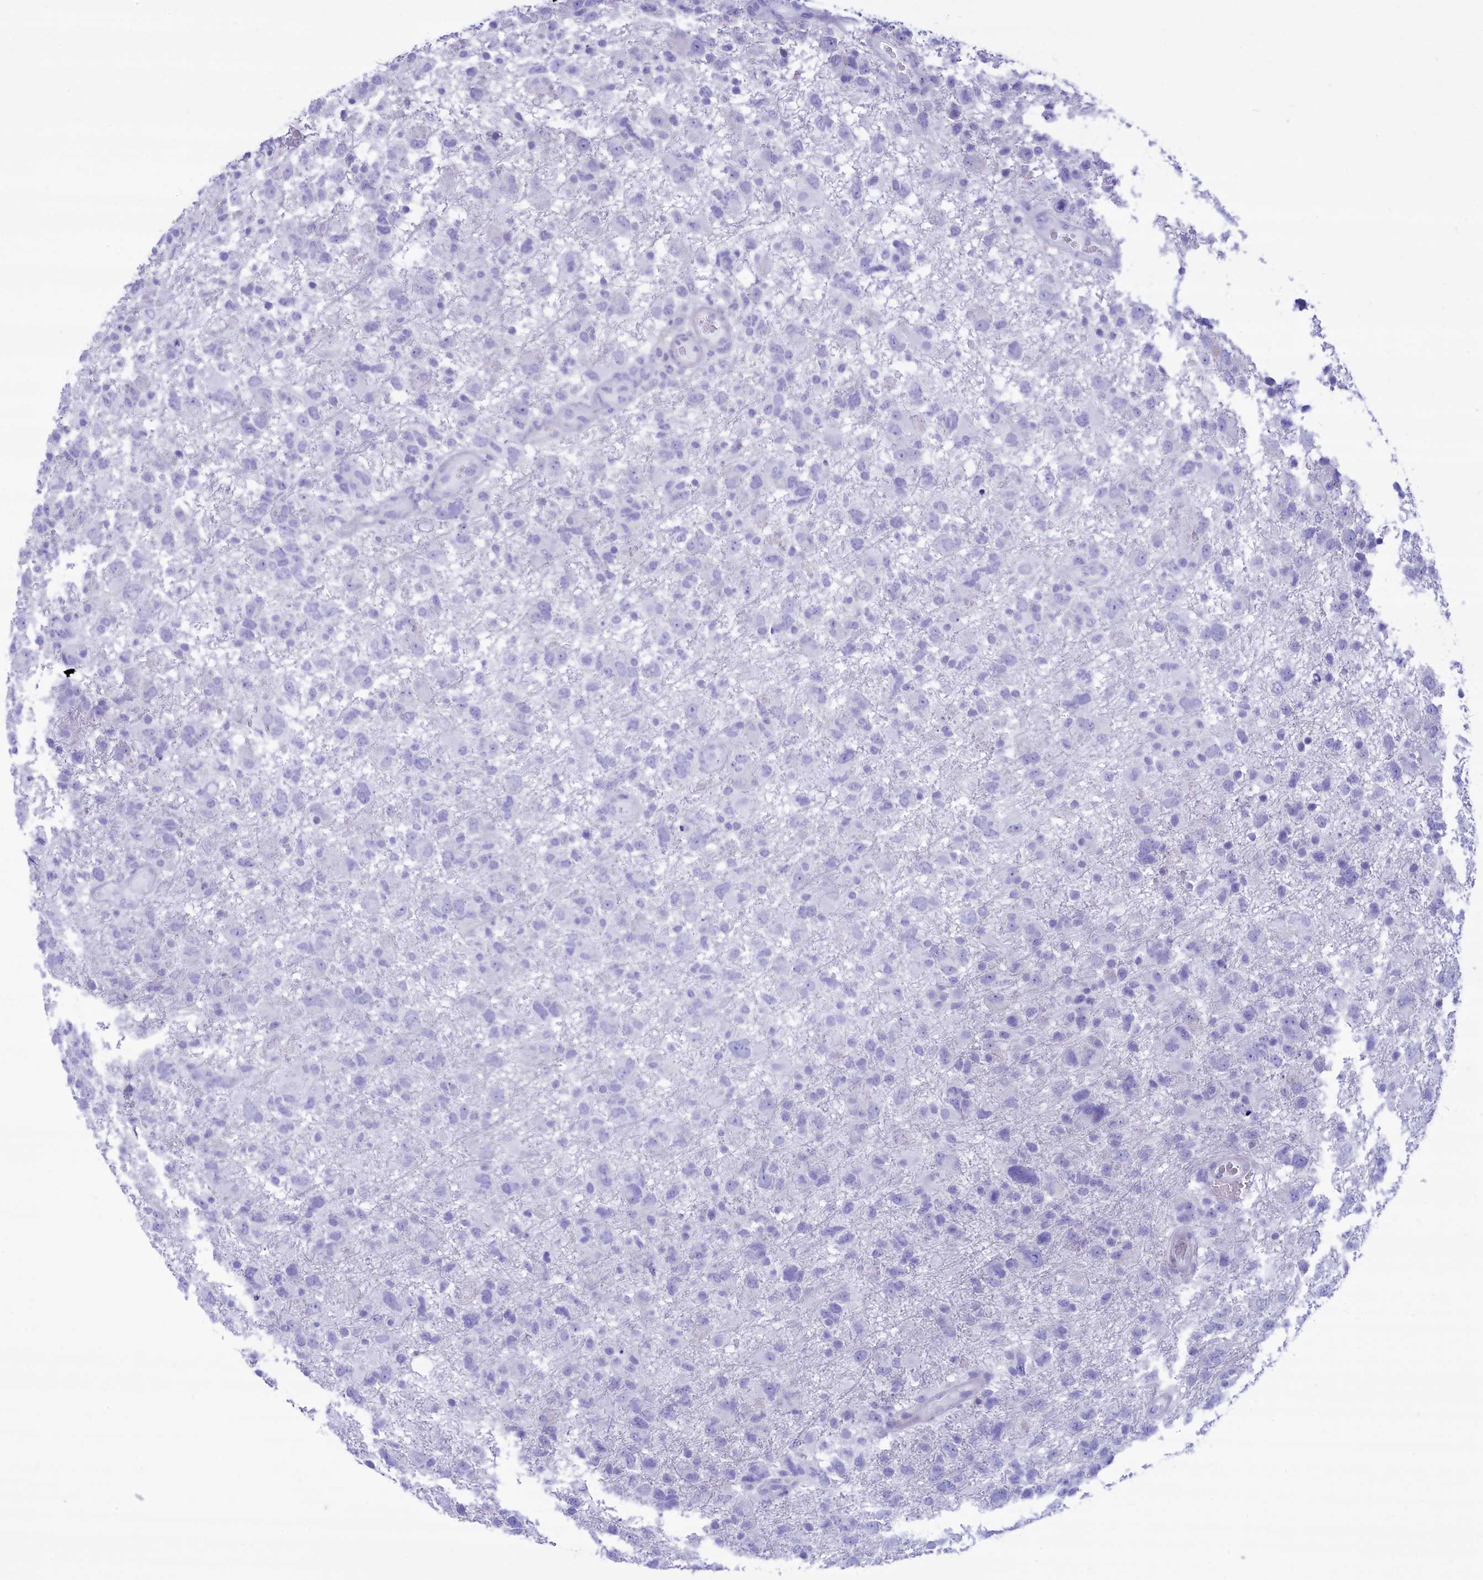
{"staining": {"intensity": "negative", "quantity": "none", "location": "none"}, "tissue": "glioma", "cell_type": "Tumor cells", "image_type": "cancer", "snomed": [{"axis": "morphology", "description": "Glioma, malignant, High grade"}, {"axis": "topography", "description": "Brain"}], "caption": "Glioma was stained to show a protein in brown. There is no significant positivity in tumor cells.", "gene": "GLYATL1", "patient": {"sex": "male", "age": 61}}